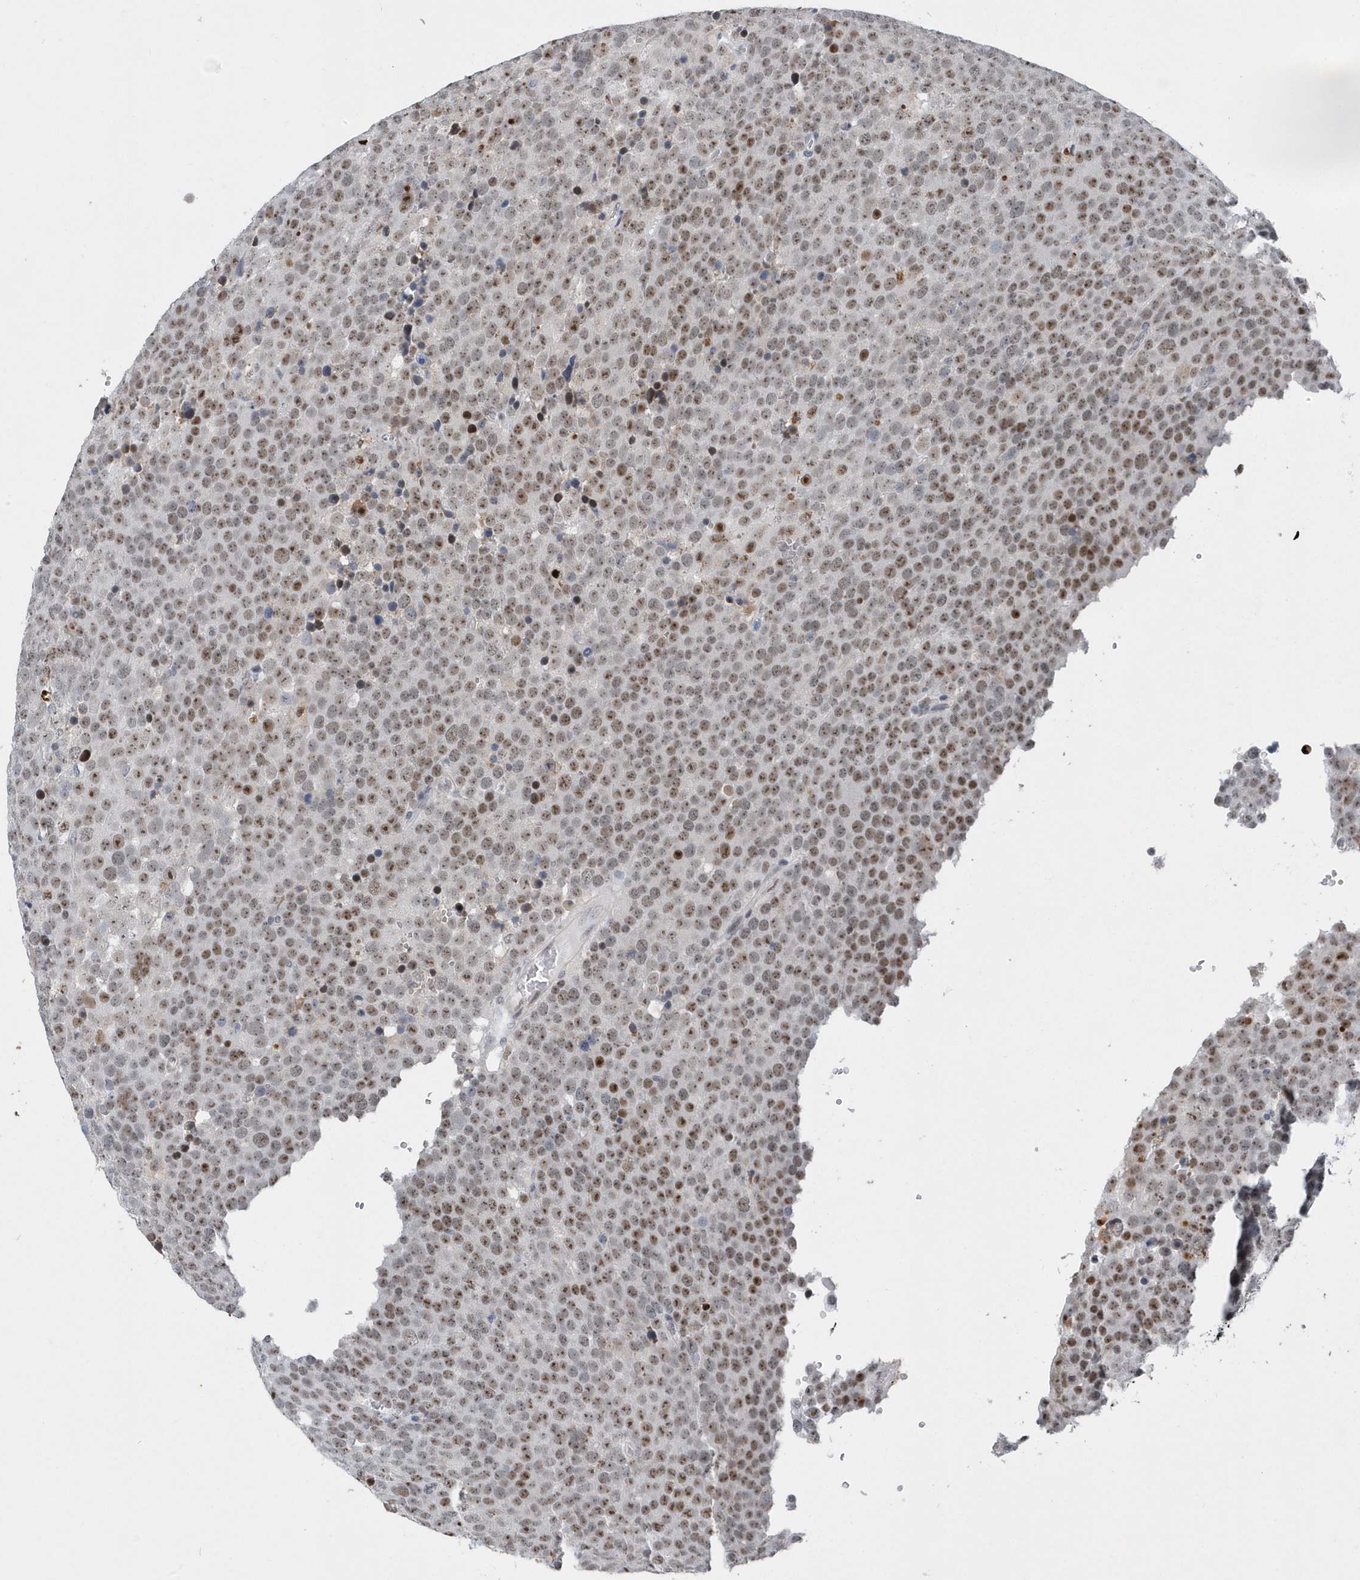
{"staining": {"intensity": "moderate", "quantity": ">75%", "location": "nuclear"}, "tissue": "testis cancer", "cell_type": "Tumor cells", "image_type": "cancer", "snomed": [{"axis": "morphology", "description": "Seminoma, NOS"}, {"axis": "topography", "description": "Testis"}], "caption": "Tumor cells show medium levels of moderate nuclear positivity in about >75% of cells in human testis seminoma.", "gene": "RPP30", "patient": {"sex": "male", "age": 71}}